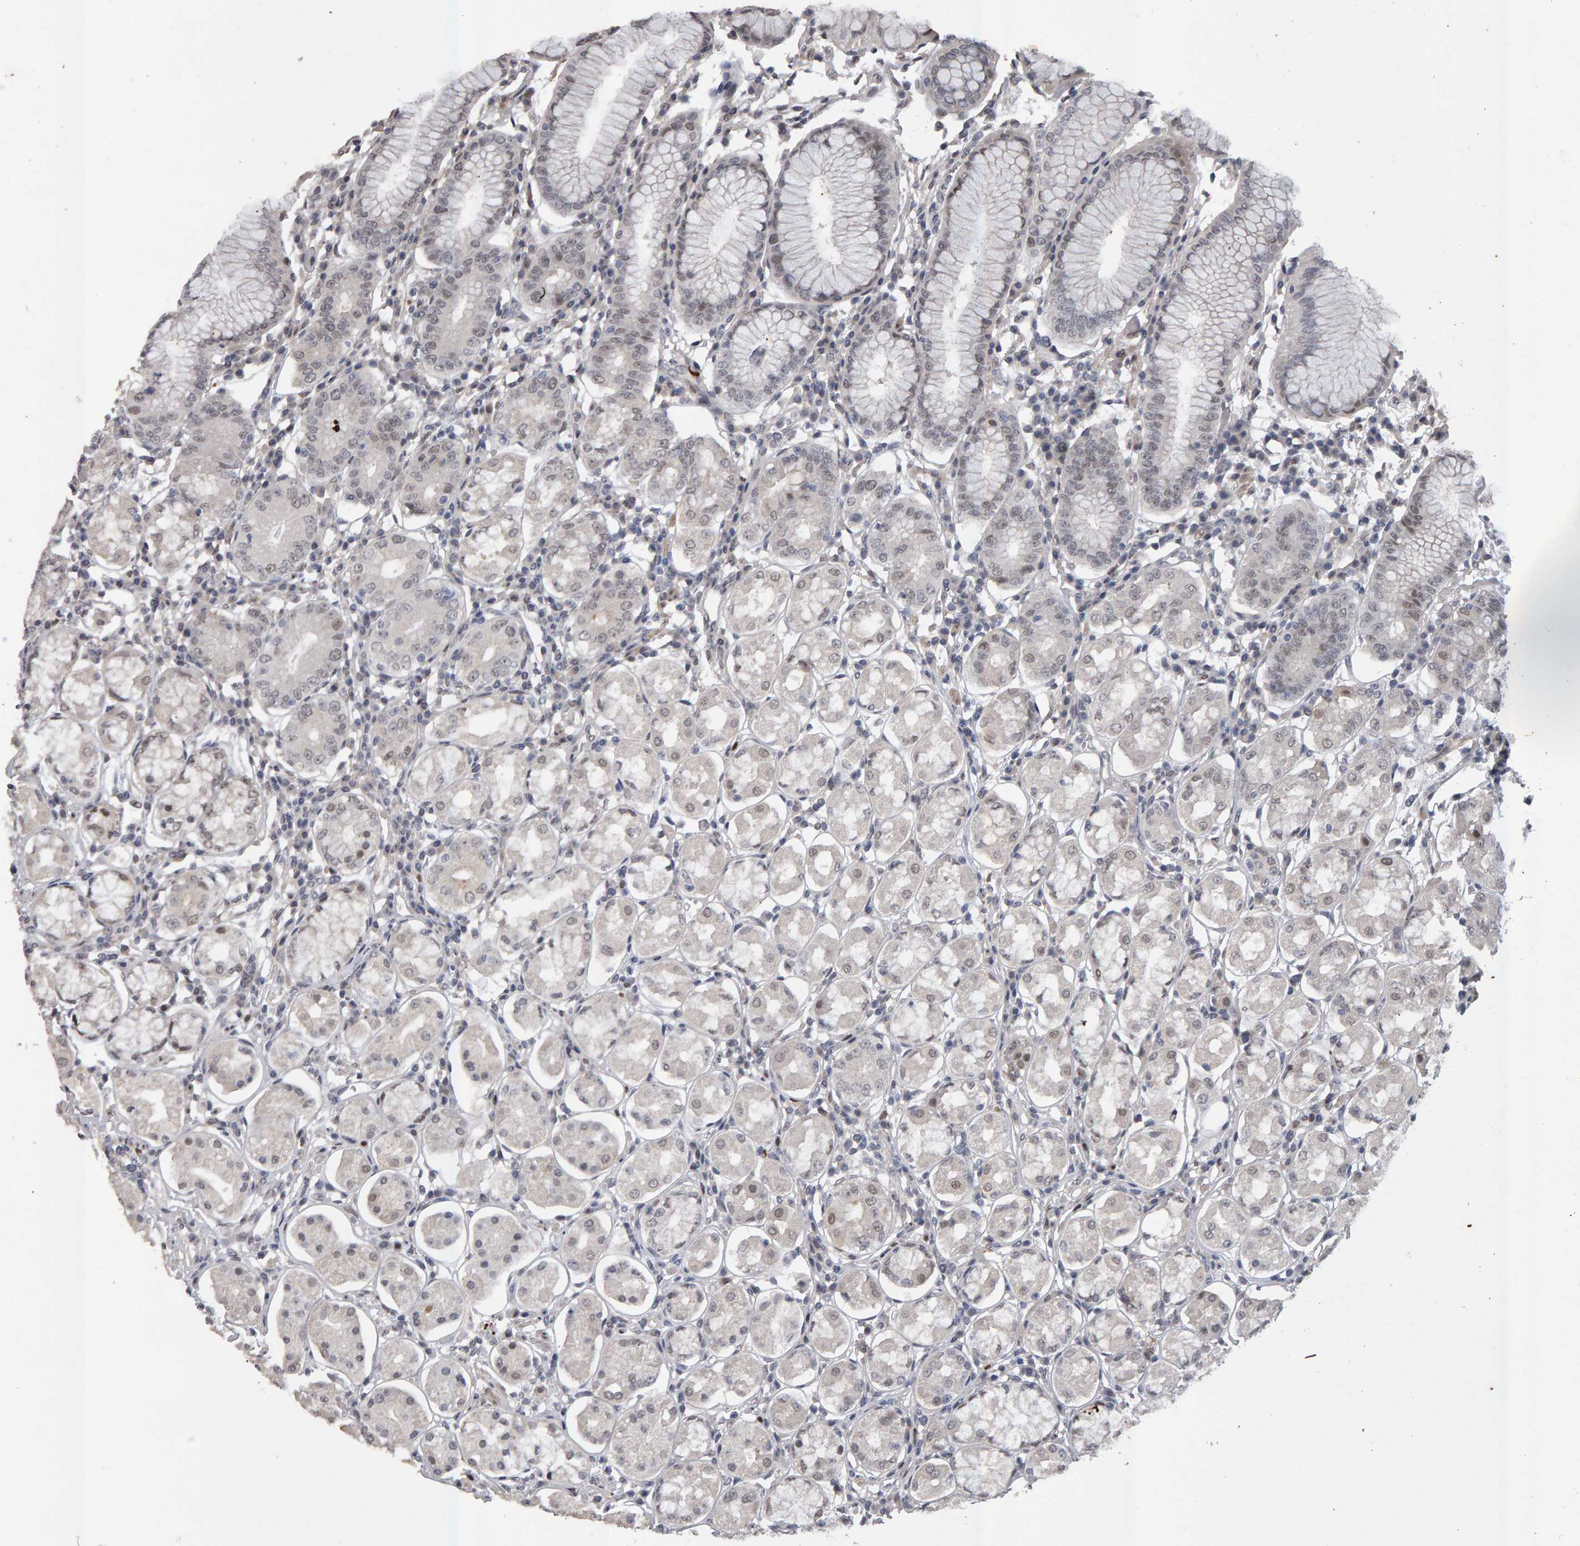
{"staining": {"intensity": "weak", "quantity": "25%-75%", "location": "nuclear"}, "tissue": "stomach", "cell_type": "Glandular cells", "image_type": "normal", "snomed": [{"axis": "morphology", "description": "Normal tissue, NOS"}, {"axis": "topography", "description": "Stomach"}, {"axis": "topography", "description": "Stomach, lower"}], "caption": "About 25%-75% of glandular cells in unremarkable human stomach demonstrate weak nuclear protein positivity as visualized by brown immunohistochemical staining.", "gene": "IPO8", "patient": {"sex": "female", "age": 56}}